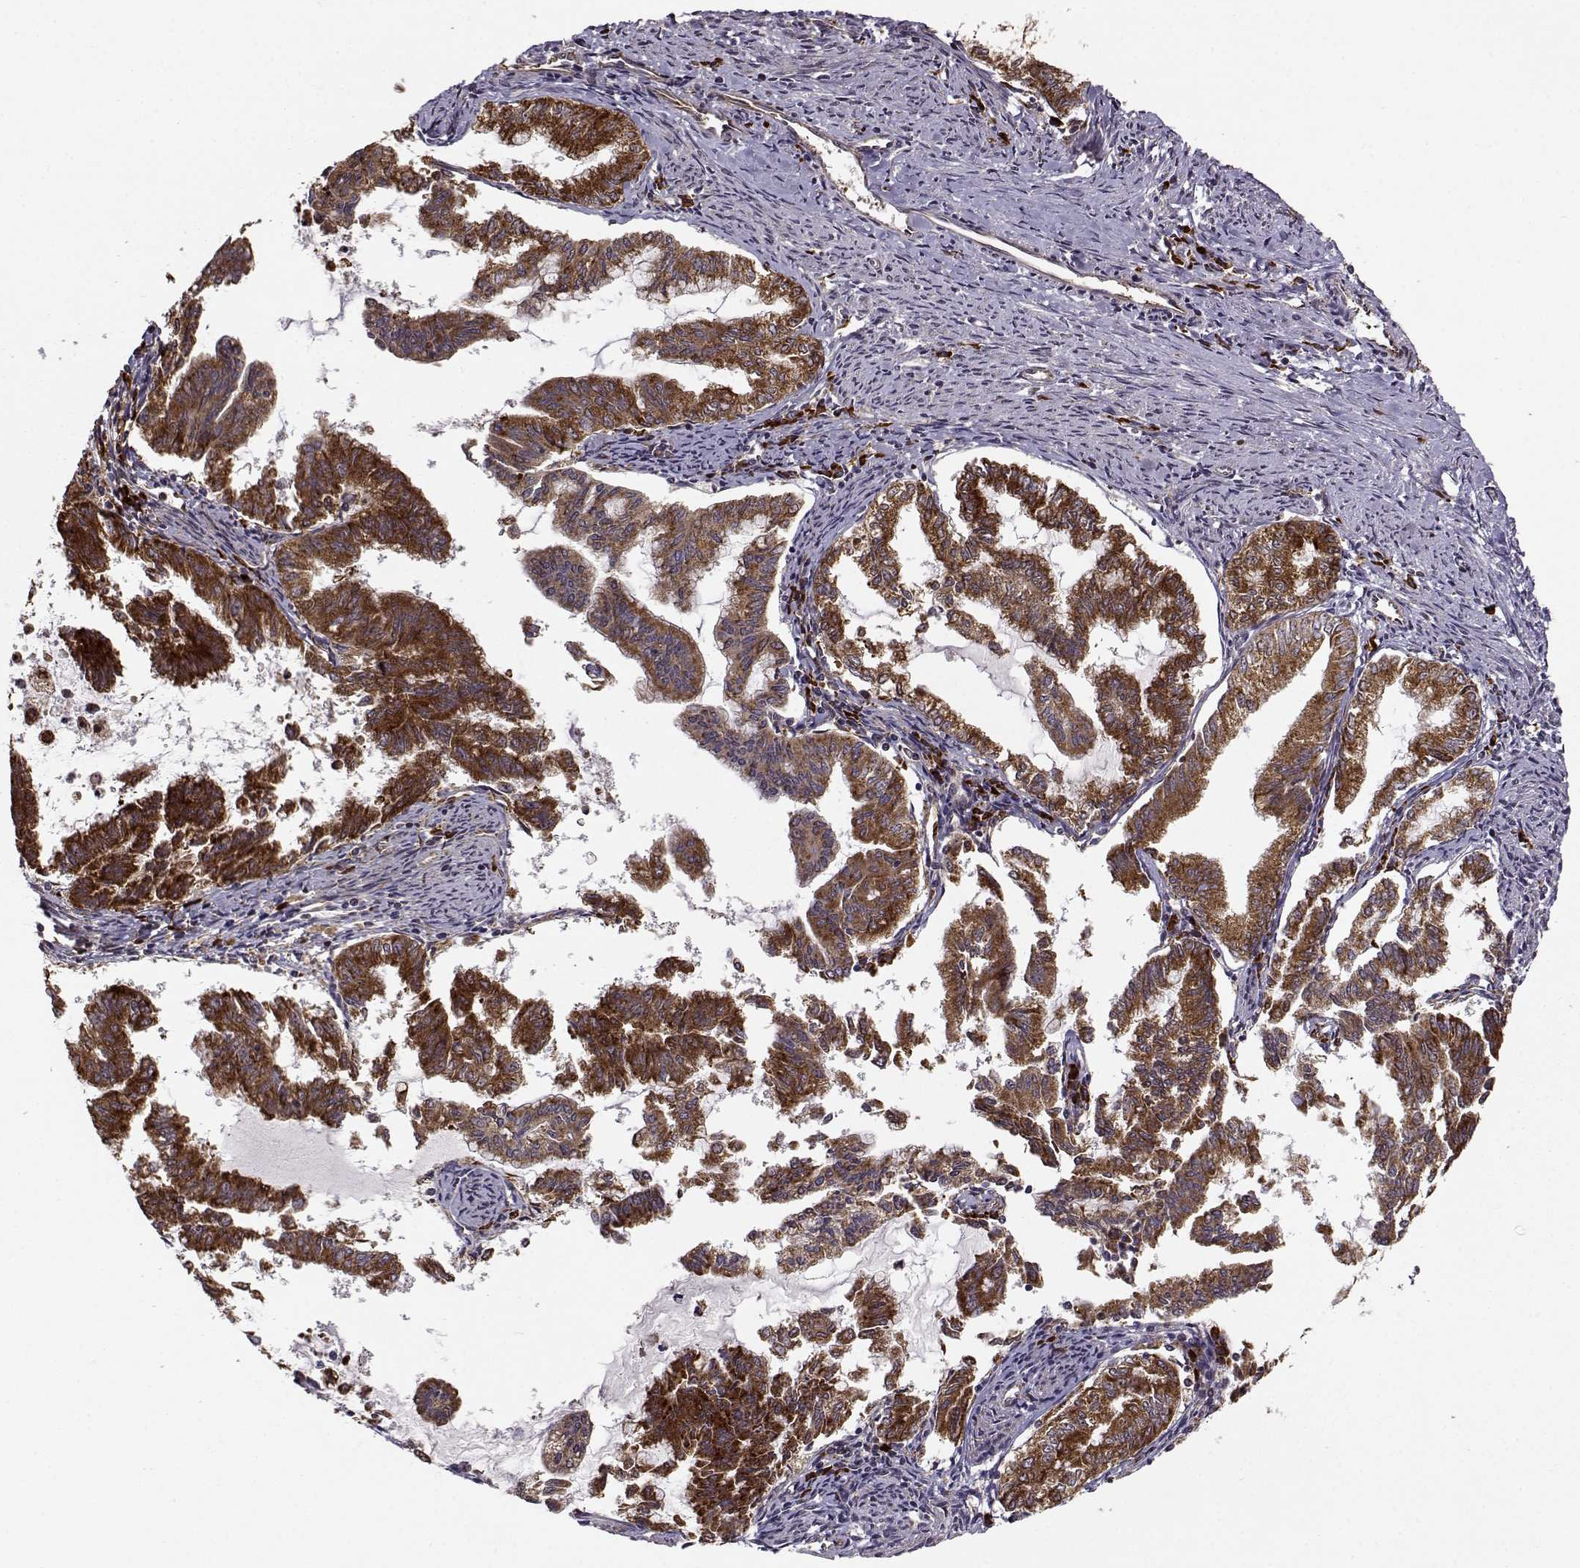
{"staining": {"intensity": "strong", "quantity": ">75%", "location": "cytoplasmic/membranous"}, "tissue": "endometrial cancer", "cell_type": "Tumor cells", "image_type": "cancer", "snomed": [{"axis": "morphology", "description": "Adenocarcinoma, NOS"}, {"axis": "topography", "description": "Endometrium"}], "caption": "Immunohistochemistry photomicrograph of neoplastic tissue: adenocarcinoma (endometrial) stained using immunohistochemistry demonstrates high levels of strong protein expression localized specifically in the cytoplasmic/membranous of tumor cells, appearing as a cytoplasmic/membranous brown color.", "gene": "RPL31", "patient": {"sex": "female", "age": 79}}